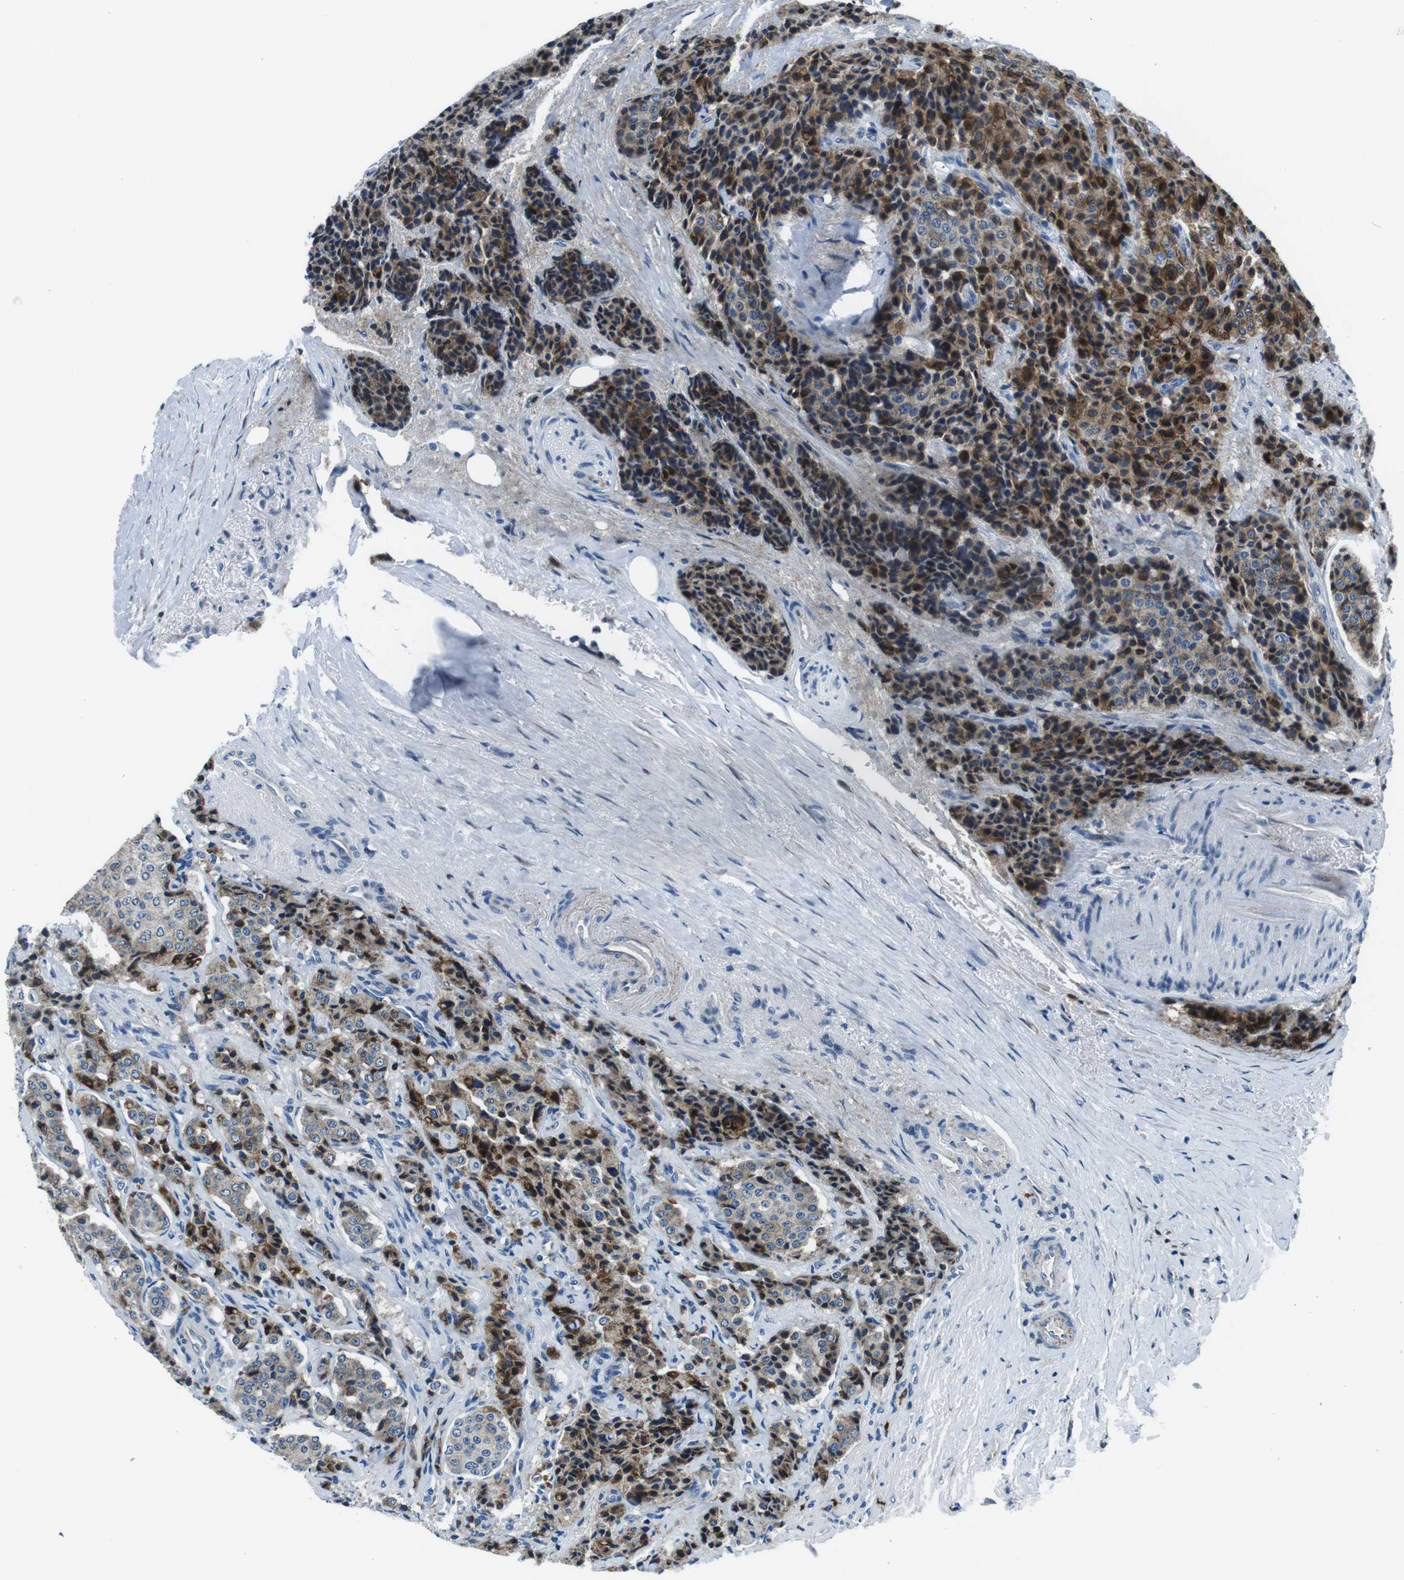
{"staining": {"intensity": "strong", "quantity": ">75%", "location": "cytoplasmic/membranous"}, "tissue": "carcinoid", "cell_type": "Tumor cells", "image_type": "cancer", "snomed": [{"axis": "morphology", "description": "Carcinoid, malignant, NOS"}, {"axis": "topography", "description": "Colon"}], "caption": "Immunohistochemical staining of human carcinoid shows high levels of strong cytoplasmic/membranous protein staining in approximately >75% of tumor cells. The staining was performed using DAB to visualize the protein expression in brown, while the nuclei were stained in blue with hematoxylin (Magnification: 20x).", "gene": "NUCB2", "patient": {"sex": "female", "age": 61}}